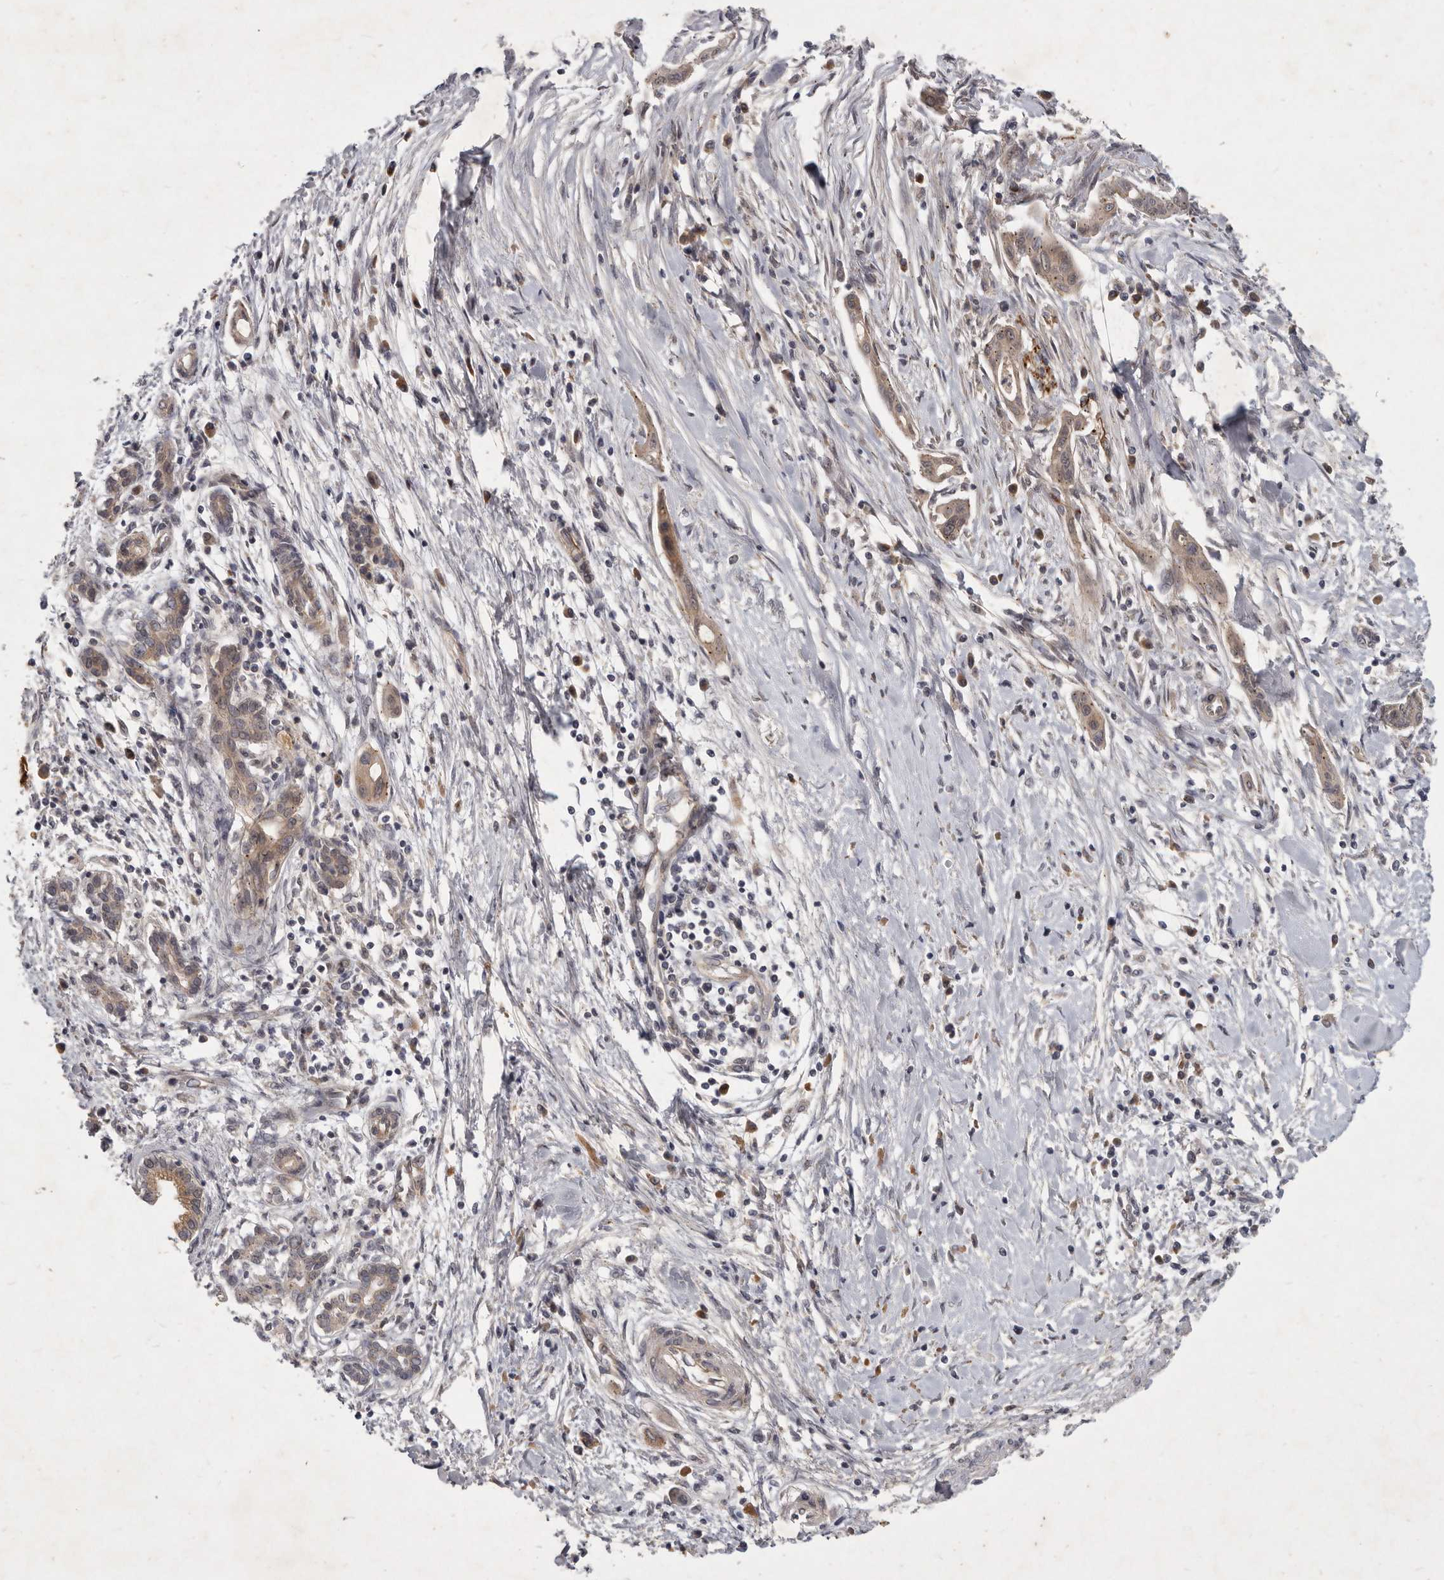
{"staining": {"intensity": "weak", "quantity": "25%-75%", "location": "cytoplasmic/membranous"}, "tissue": "pancreatic cancer", "cell_type": "Tumor cells", "image_type": "cancer", "snomed": [{"axis": "morphology", "description": "Adenocarcinoma, NOS"}, {"axis": "topography", "description": "Pancreas"}], "caption": "There is low levels of weak cytoplasmic/membranous expression in tumor cells of pancreatic cancer, as demonstrated by immunohistochemical staining (brown color).", "gene": "SLC22A1", "patient": {"sex": "male", "age": 58}}